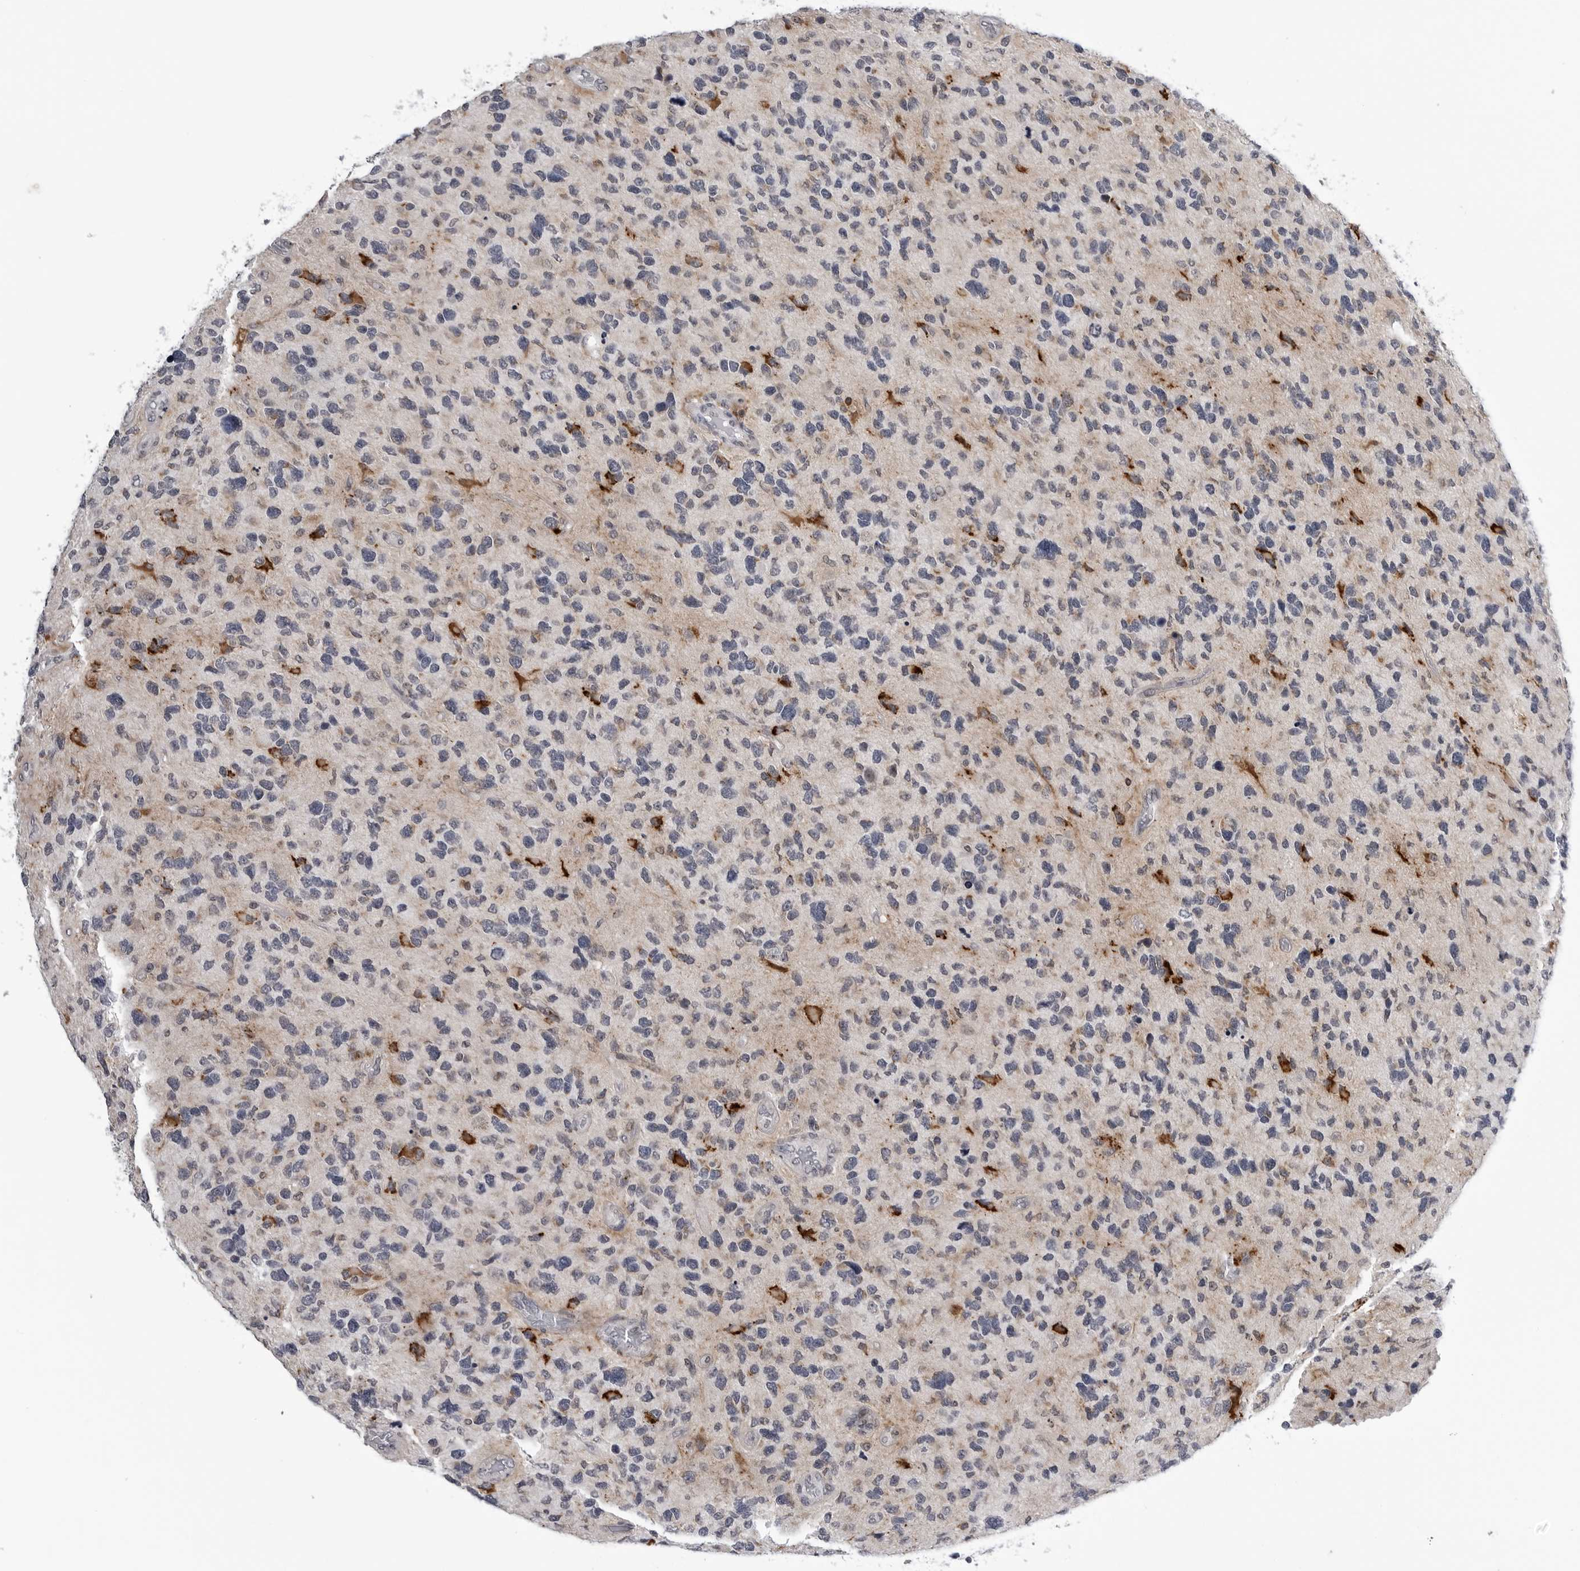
{"staining": {"intensity": "negative", "quantity": "none", "location": "none"}, "tissue": "glioma", "cell_type": "Tumor cells", "image_type": "cancer", "snomed": [{"axis": "morphology", "description": "Glioma, malignant, High grade"}, {"axis": "topography", "description": "Brain"}], "caption": "The histopathology image shows no significant positivity in tumor cells of glioma.", "gene": "CDK20", "patient": {"sex": "female", "age": 58}}